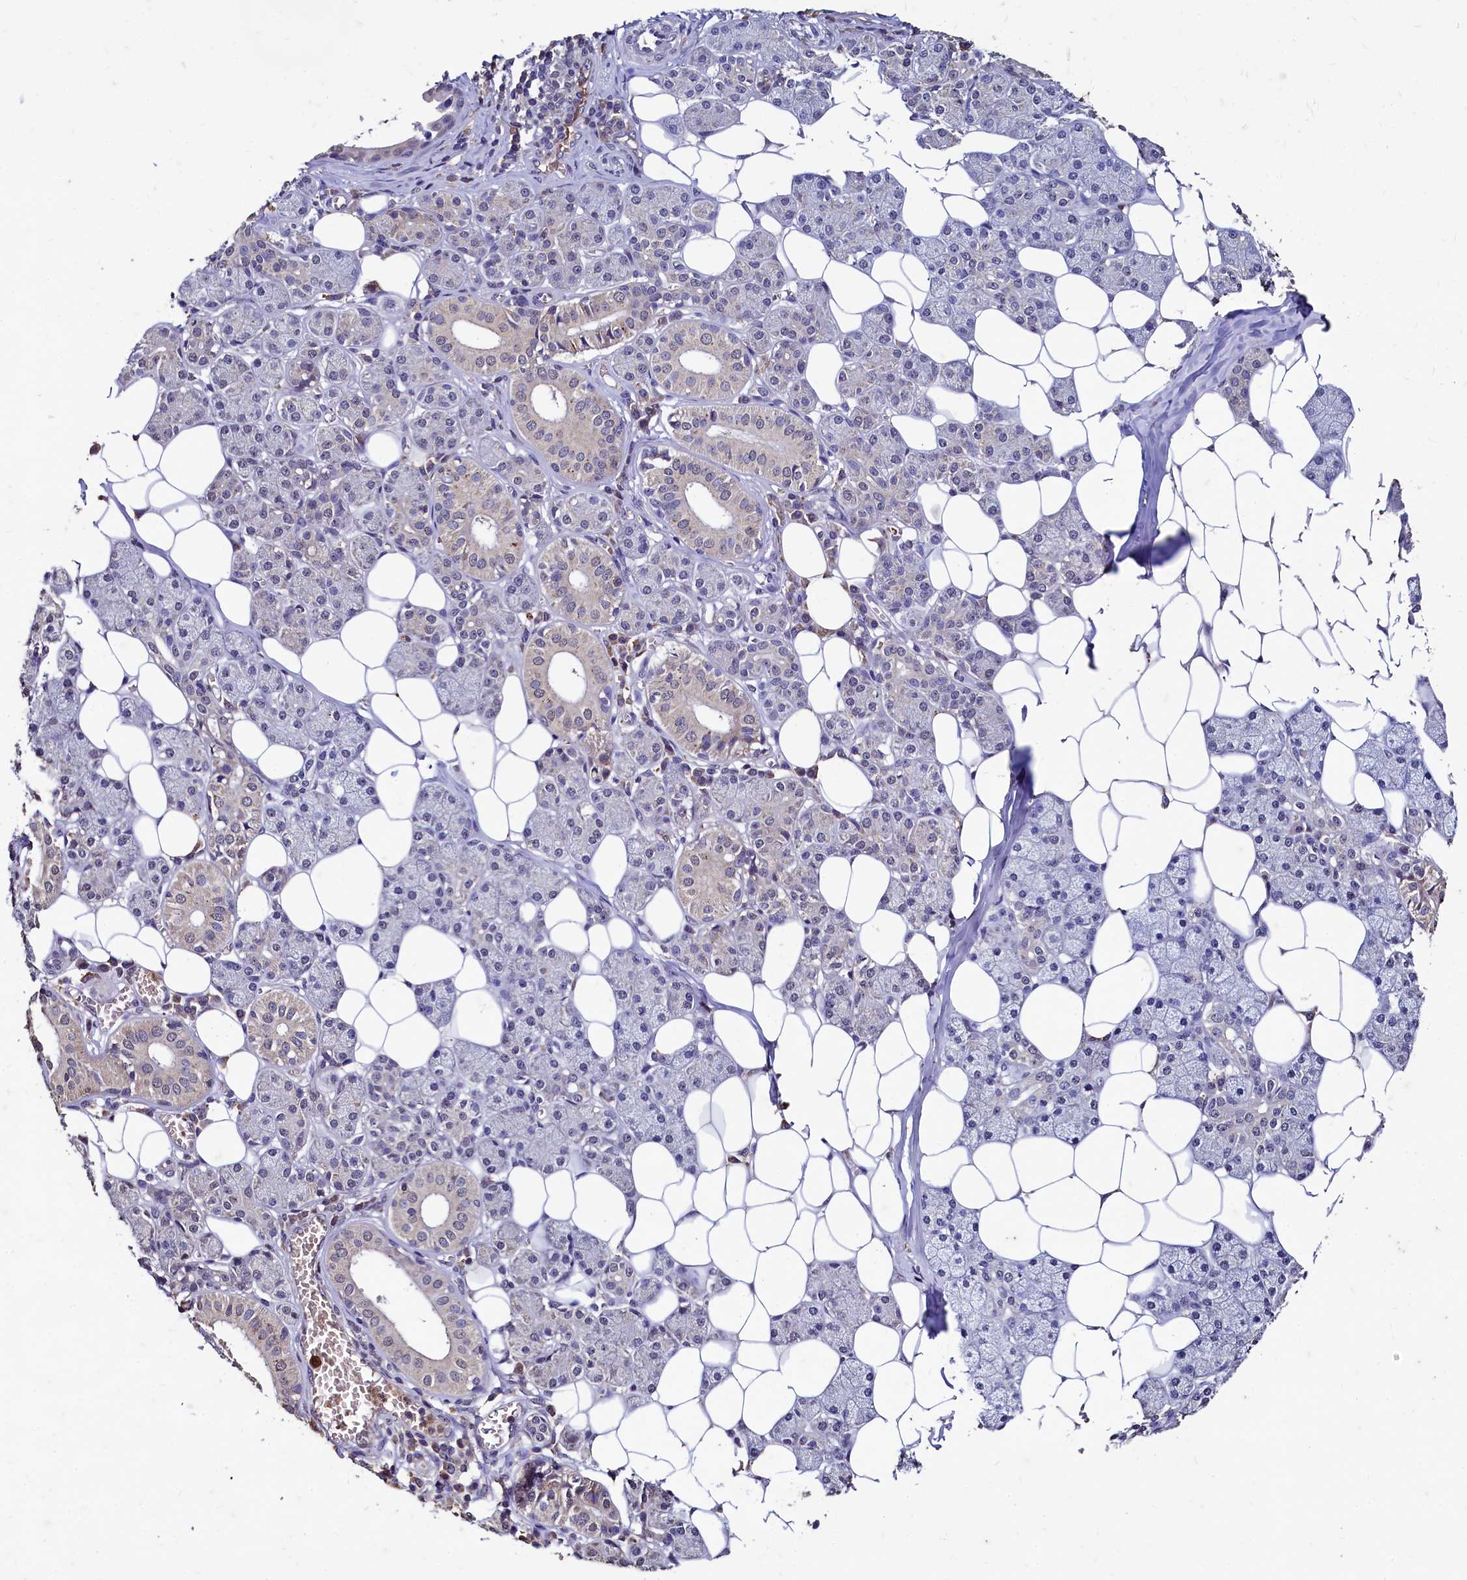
{"staining": {"intensity": "weak", "quantity": "<25%", "location": "cytoplasmic/membranous"}, "tissue": "salivary gland", "cell_type": "Glandular cells", "image_type": "normal", "snomed": [{"axis": "morphology", "description": "Normal tissue, NOS"}, {"axis": "topography", "description": "Salivary gland"}], "caption": "Immunohistochemistry (IHC) micrograph of normal salivary gland: human salivary gland stained with DAB shows no significant protein staining in glandular cells. Nuclei are stained in blue.", "gene": "CSTPP1", "patient": {"sex": "female", "age": 33}}